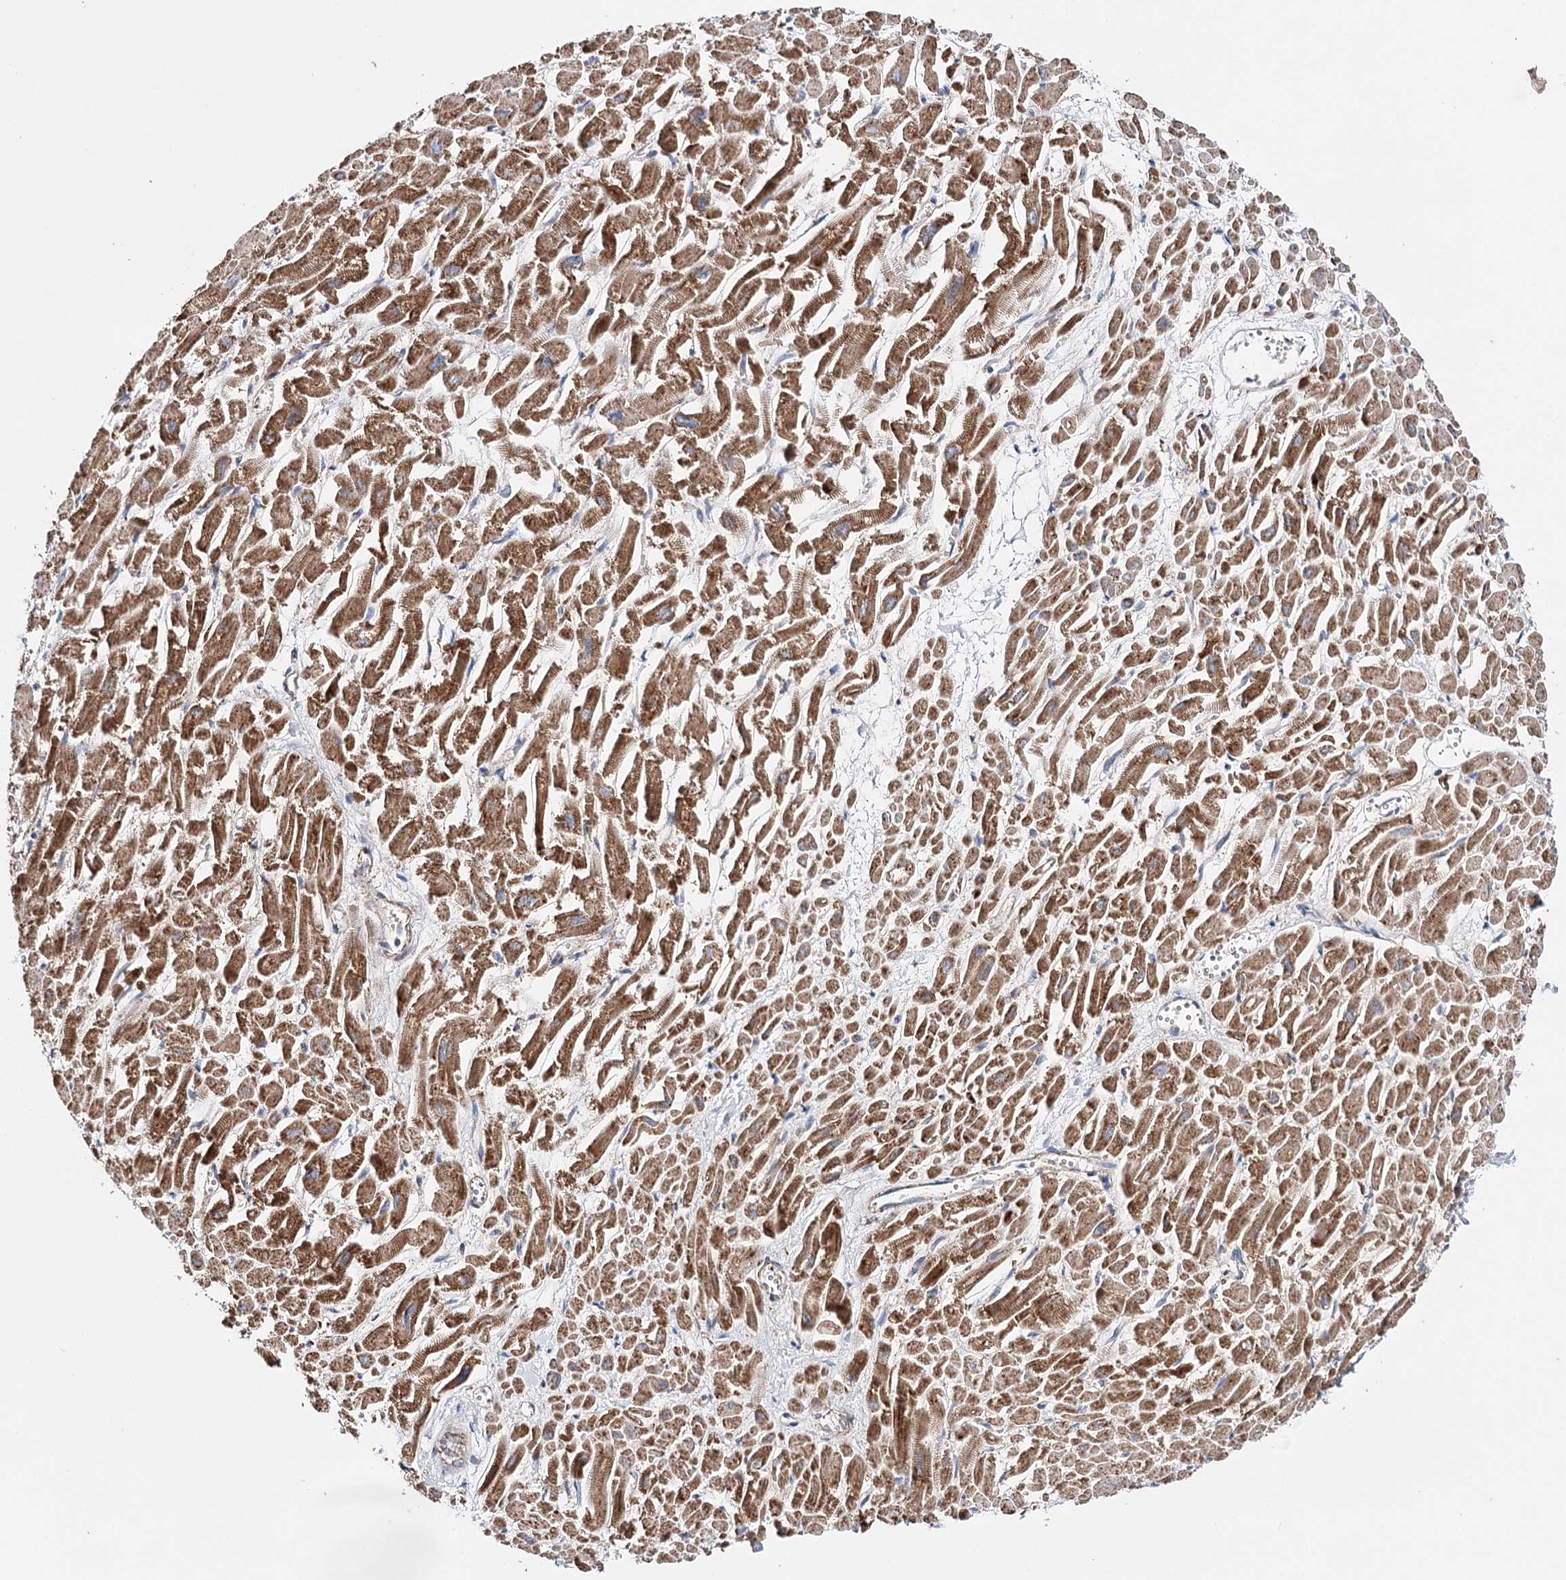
{"staining": {"intensity": "strong", "quantity": ">75%", "location": "cytoplasmic/membranous"}, "tissue": "heart muscle", "cell_type": "Cardiomyocytes", "image_type": "normal", "snomed": [{"axis": "morphology", "description": "Normal tissue, NOS"}, {"axis": "topography", "description": "Heart"}], "caption": "IHC (DAB (3,3'-diaminobenzidine)) staining of normal human heart muscle reveals strong cytoplasmic/membranous protein expression in approximately >75% of cardiomyocytes.", "gene": "CFAP46", "patient": {"sex": "male", "age": 54}}